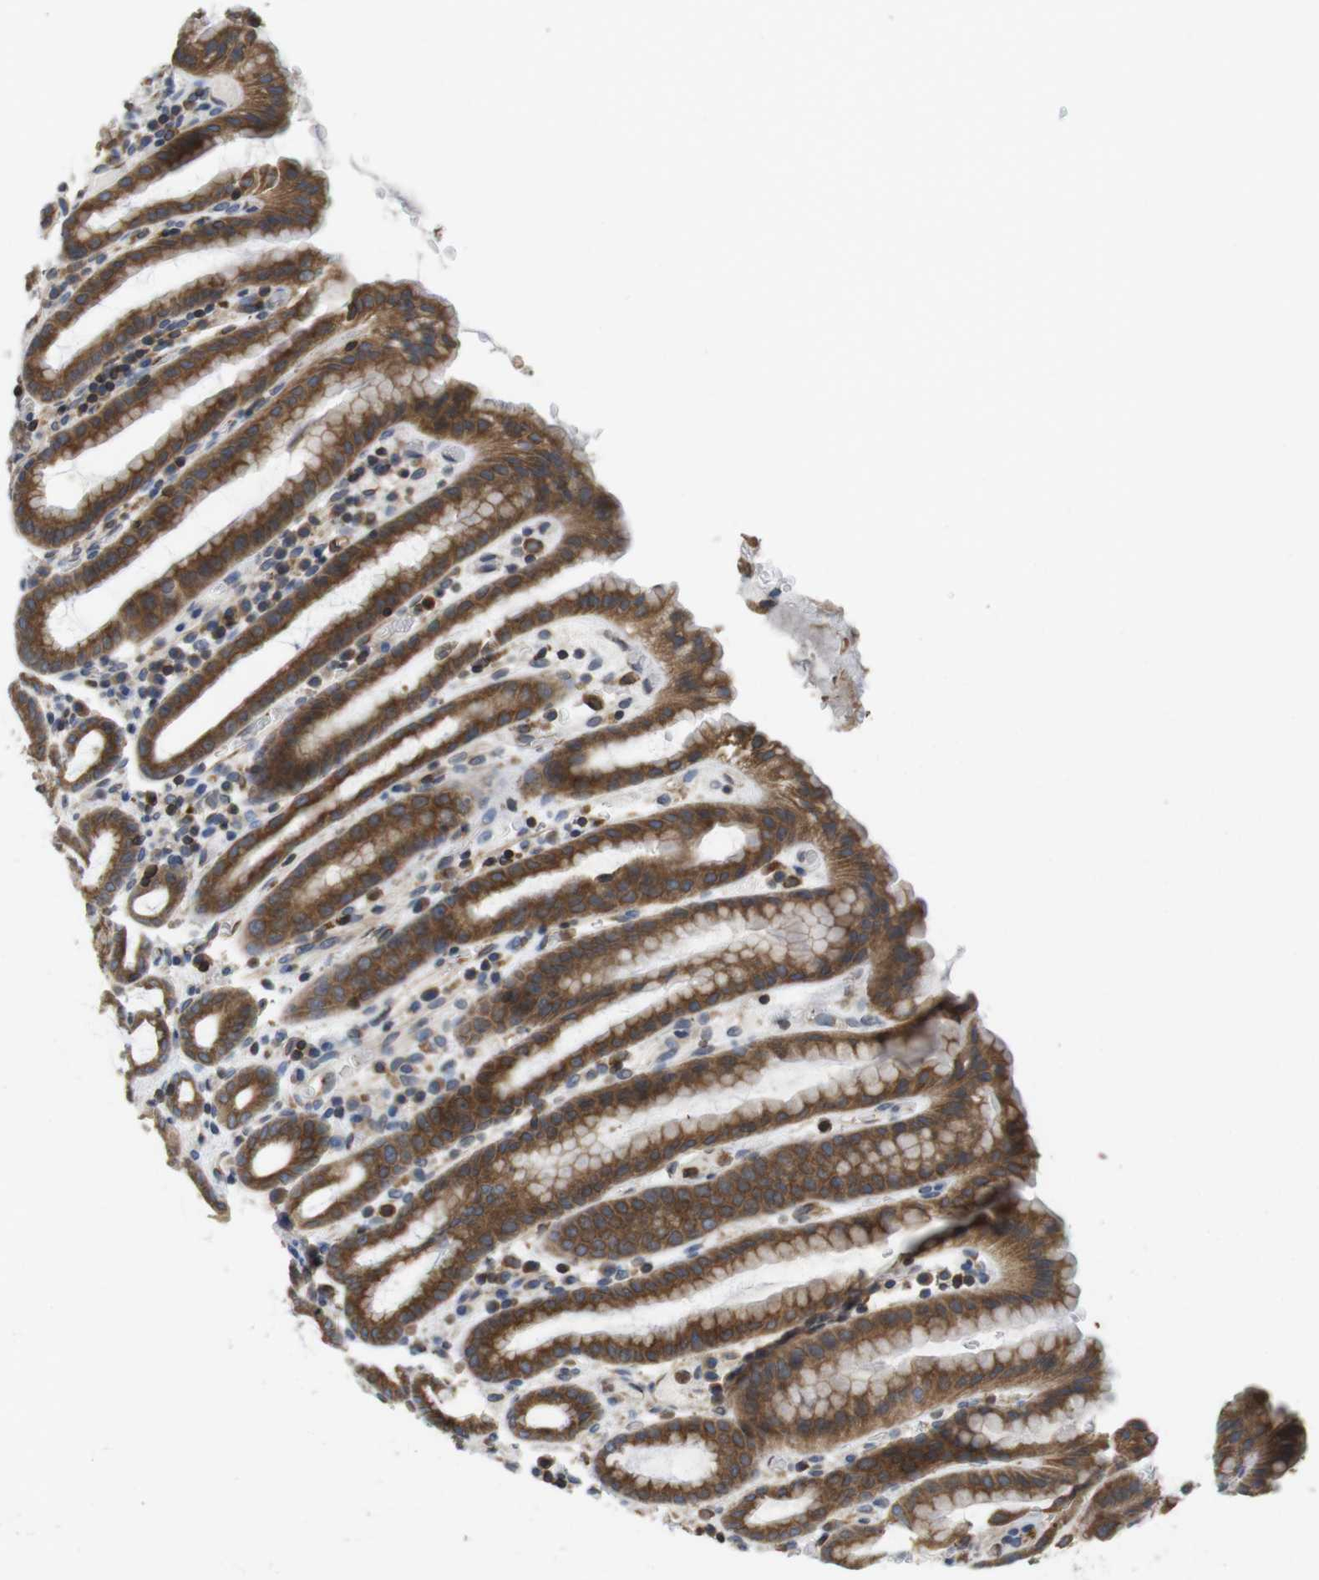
{"staining": {"intensity": "strong", "quantity": ">75%", "location": "cytoplasmic/membranous"}, "tissue": "stomach", "cell_type": "Glandular cells", "image_type": "normal", "snomed": [{"axis": "morphology", "description": "Normal tissue, NOS"}, {"axis": "topography", "description": "Stomach, upper"}], "caption": "An immunohistochemistry photomicrograph of unremarkable tissue is shown. Protein staining in brown labels strong cytoplasmic/membranous positivity in stomach within glandular cells. (DAB = brown stain, brightfield microscopy at high magnification).", "gene": "ARL6IP5", "patient": {"sex": "male", "age": 68}}